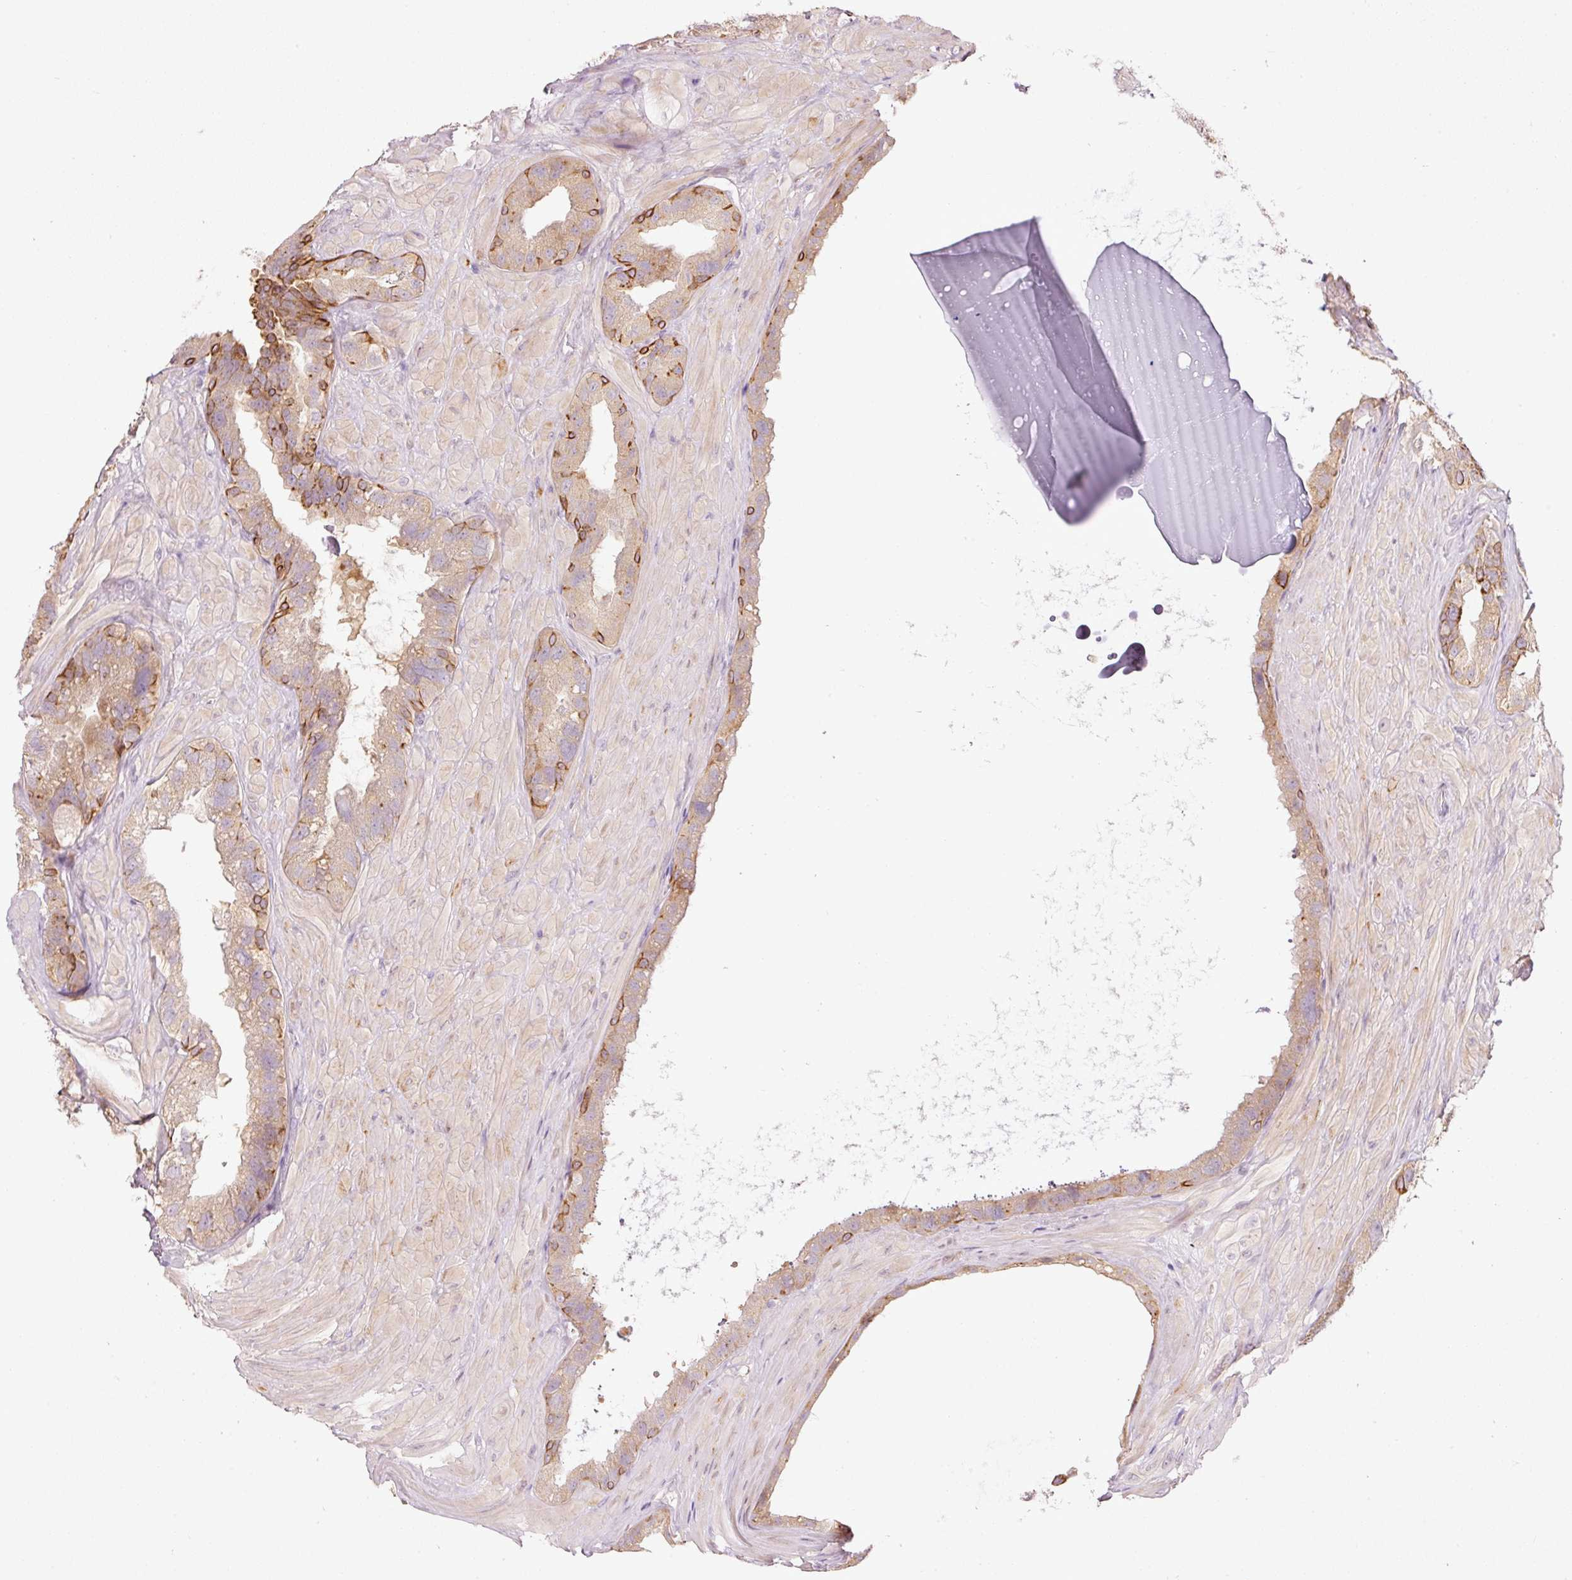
{"staining": {"intensity": "moderate", "quantity": "25%-75%", "location": "cytoplasmic/membranous"}, "tissue": "seminal vesicle", "cell_type": "Glandular cells", "image_type": "normal", "snomed": [{"axis": "morphology", "description": "Normal tissue, NOS"}, {"axis": "topography", "description": "Seminal veicle"}, {"axis": "topography", "description": "Peripheral nerve tissue"}], "caption": "Brown immunohistochemical staining in unremarkable seminal vesicle exhibits moderate cytoplasmic/membranous staining in approximately 25%-75% of glandular cells. The staining was performed using DAB (3,3'-diaminobenzidine) to visualize the protein expression in brown, while the nuclei were stained in blue with hematoxylin (Magnification: 20x).", "gene": "MAP10", "patient": {"sex": "male", "age": 76}}